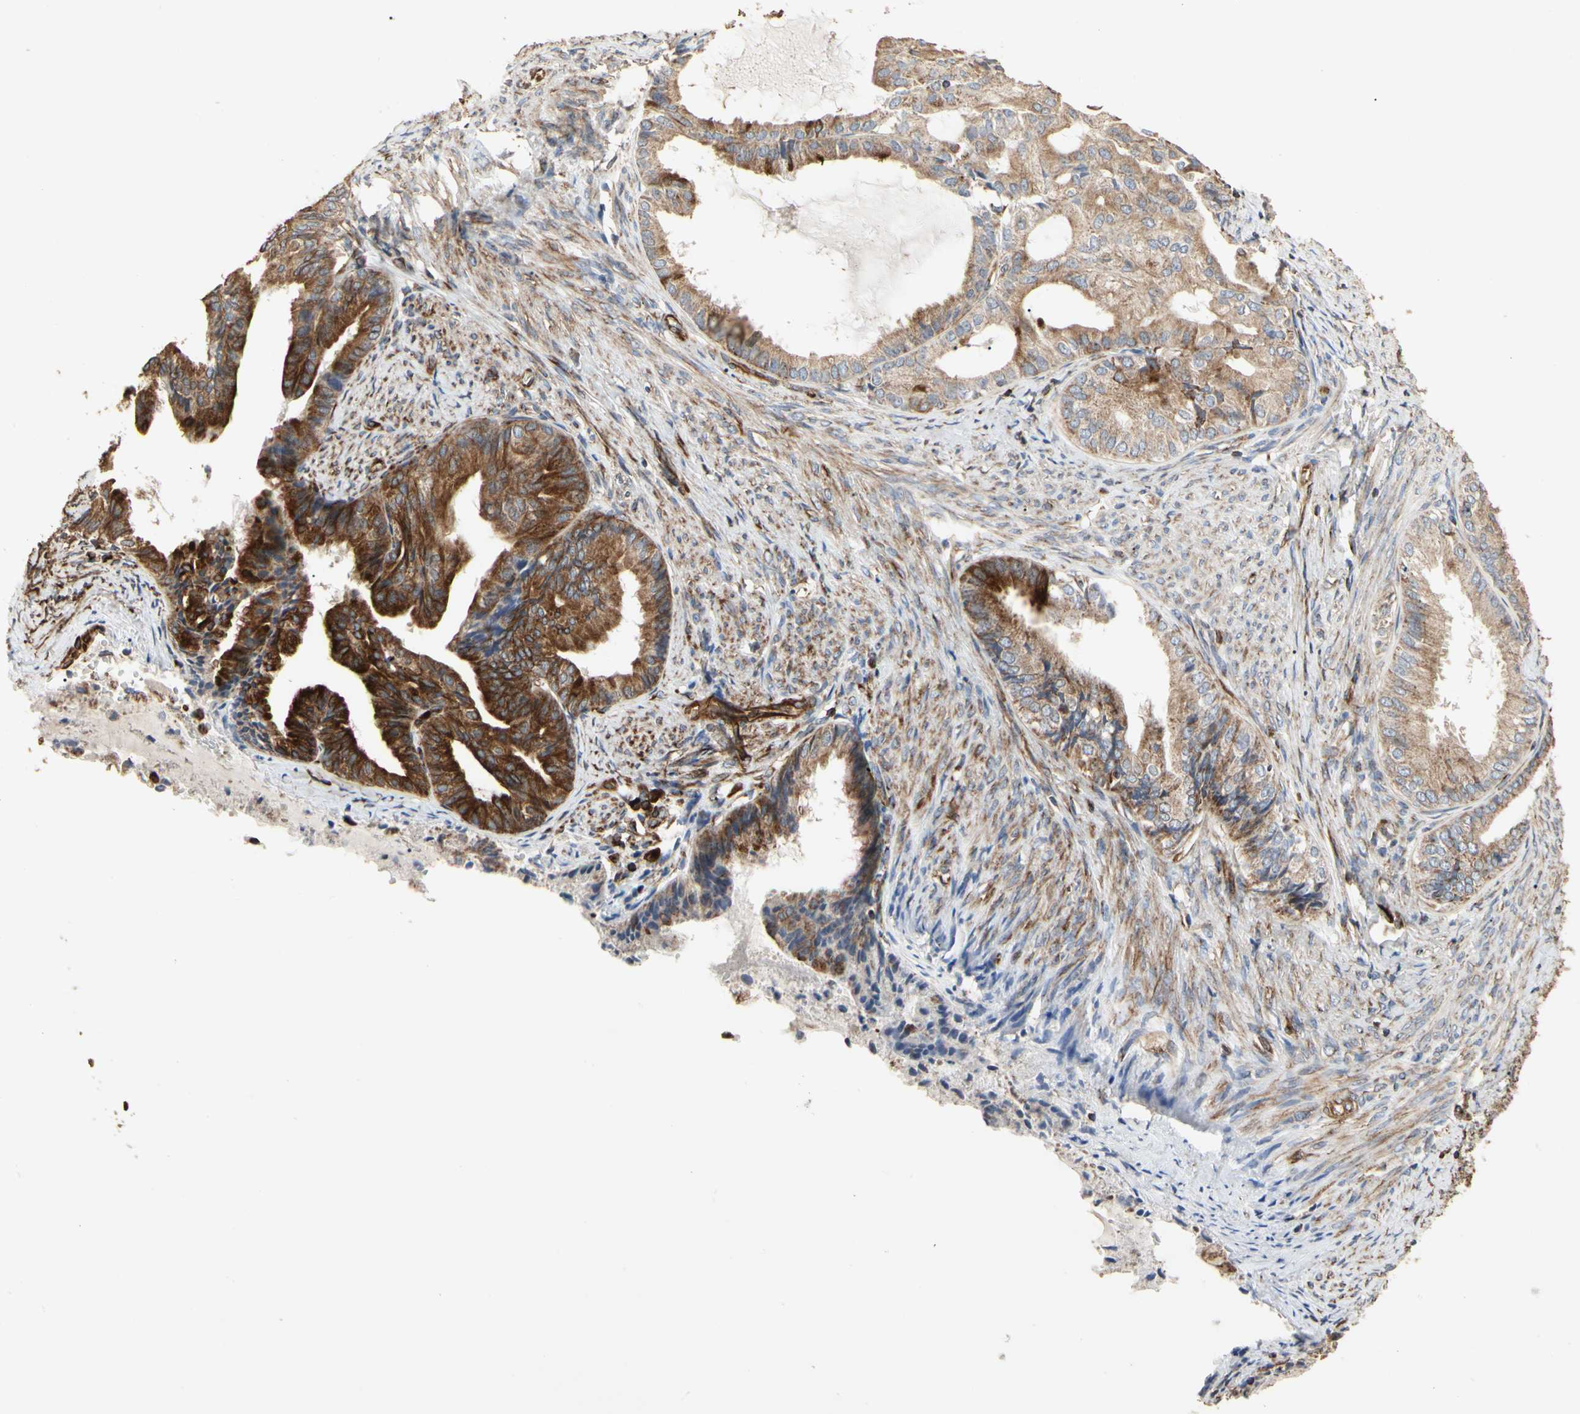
{"staining": {"intensity": "moderate", "quantity": "<25%", "location": "cytoplasmic/membranous"}, "tissue": "endometrial cancer", "cell_type": "Tumor cells", "image_type": "cancer", "snomed": [{"axis": "morphology", "description": "Adenocarcinoma, NOS"}, {"axis": "topography", "description": "Endometrium"}], "caption": "Adenocarcinoma (endometrial) was stained to show a protein in brown. There is low levels of moderate cytoplasmic/membranous staining in approximately <25% of tumor cells.", "gene": "TUBA1A", "patient": {"sex": "female", "age": 86}}